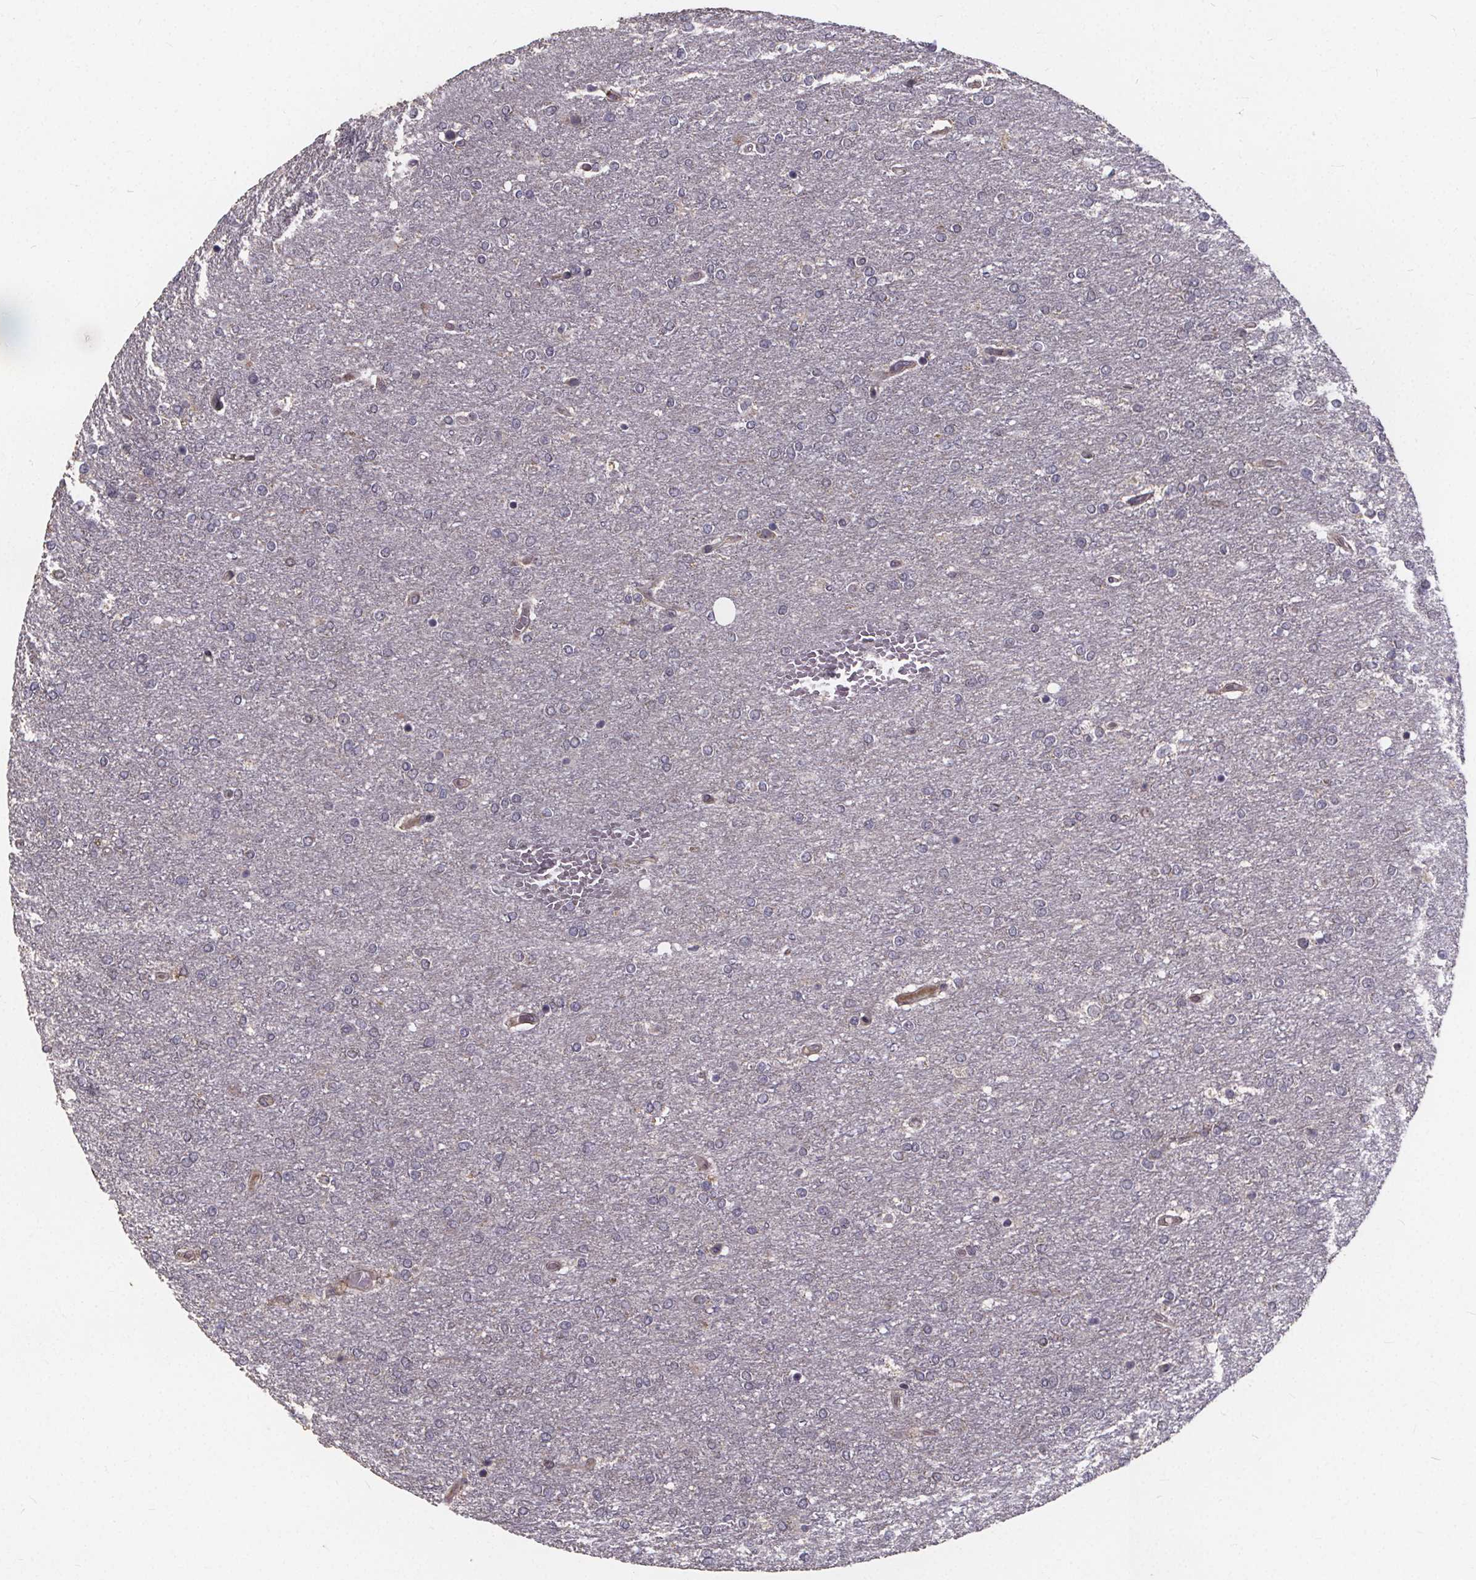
{"staining": {"intensity": "negative", "quantity": "none", "location": "none"}, "tissue": "glioma", "cell_type": "Tumor cells", "image_type": "cancer", "snomed": [{"axis": "morphology", "description": "Glioma, malignant, High grade"}, {"axis": "topography", "description": "Brain"}], "caption": "Protein analysis of glioma demonstrates no significant staining in tumor cells.", "gene": "YME1L1", "patient": {"sex": "female", "age": 61}}